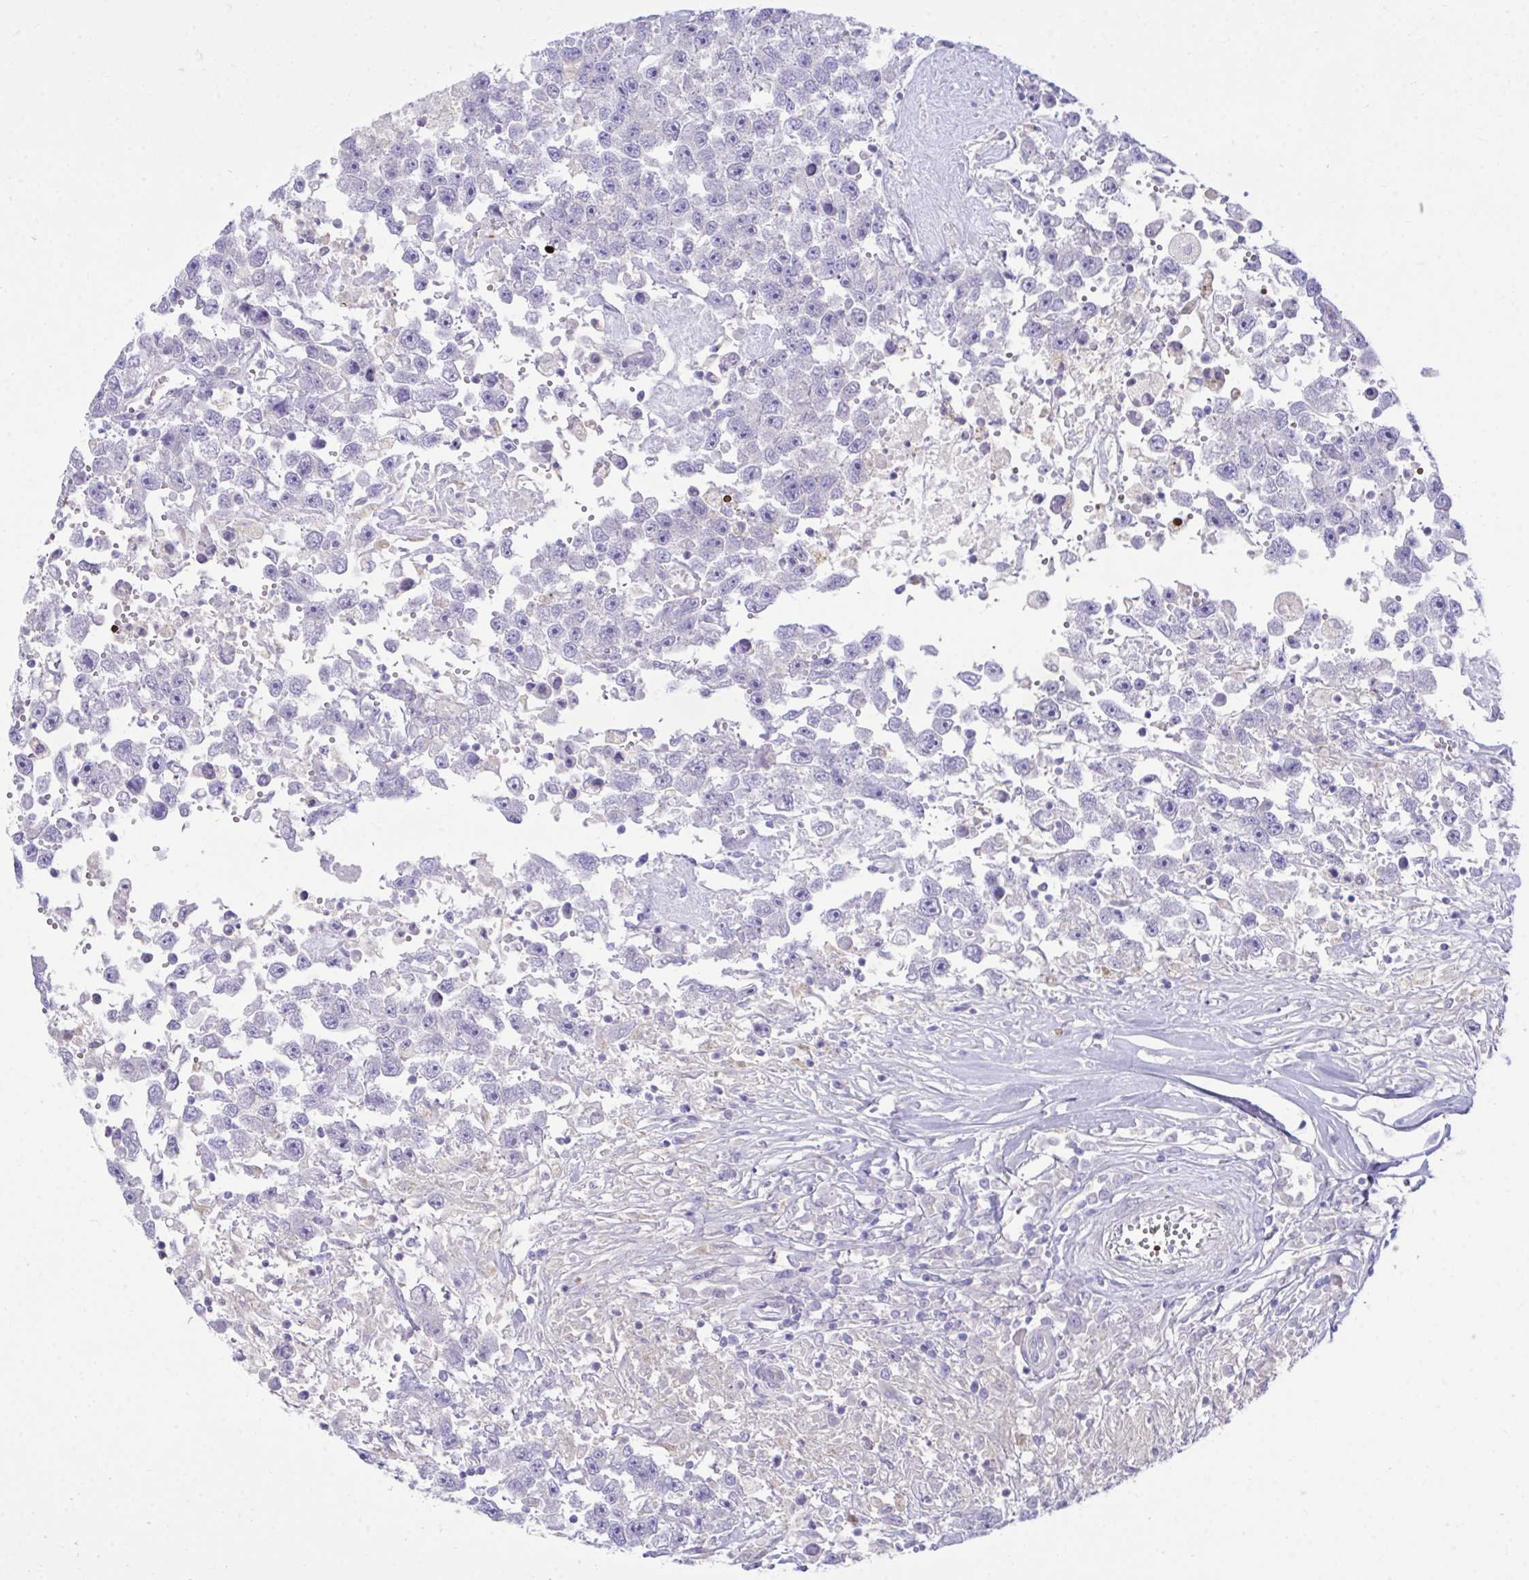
{"staining": {"intensity": "negative", "quantity": "none", "location": "none"}, "tissue": "testis cancer", "cell_type": "Tumor cells", "image_type": "cancer", "snomed": [{"axis": "morphology", "description": "Carcinoma, Embryonal, NOS"}, {"axis": "topography", "description": "Testis"}], "caption": "Immunohistochemistry of testis cancer (embryonal carcinoma) demonstrates no staining in tumor cells.", "gene": "PLEKHH1", "patient": {"sex": "male", "age": 83}}